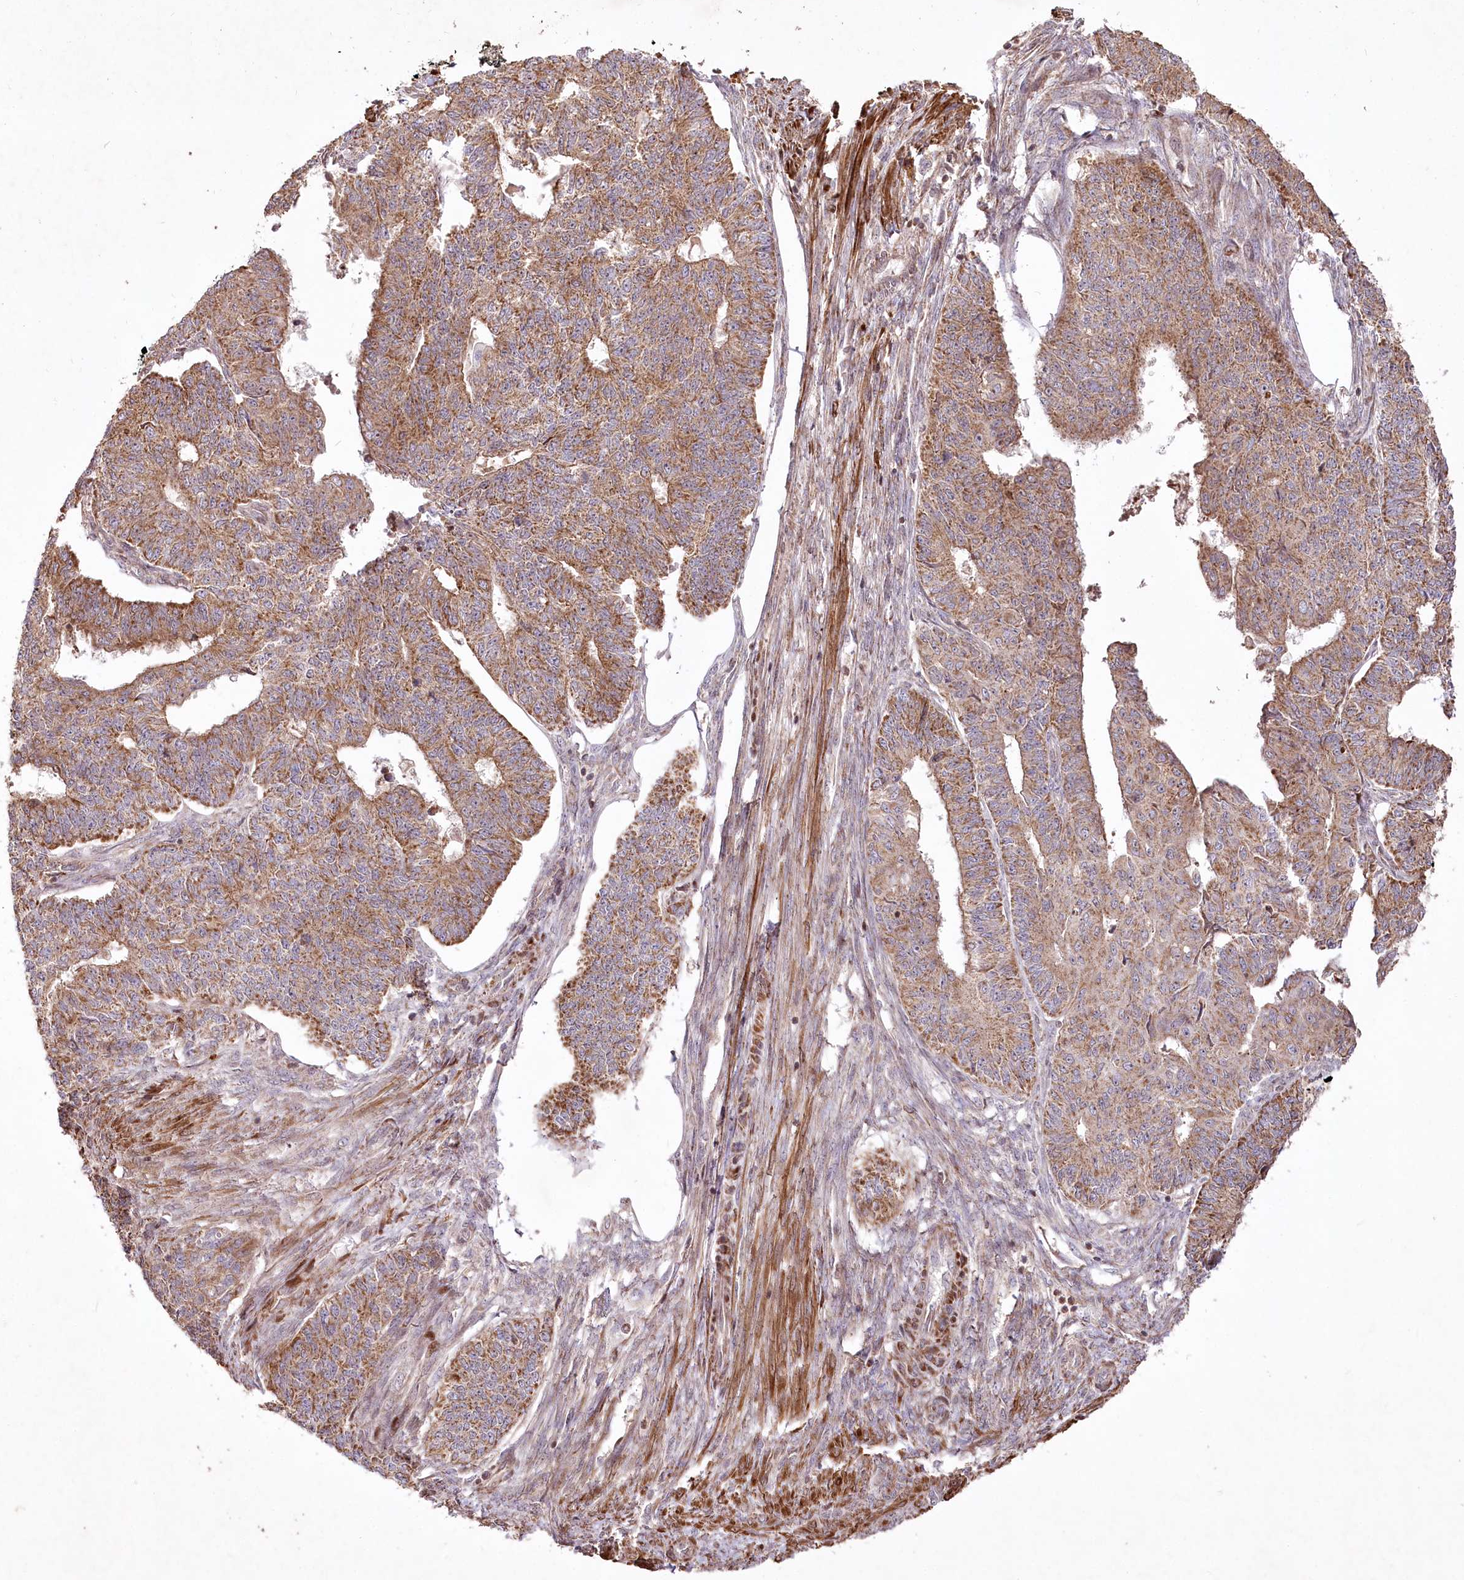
{"staining": {"intensity": "moderate", "quantity": ">75%", "location": "cytoplasmic/membranous"}, "tissue": "endometrial cancer", "cell_type": "Tumor cells", "image_type": "cancer", "snomed": [{"axis": "morphology", "description": "Adenocarcinoma, NOS"}, {"axis": "topography", "description": "Endometrium"}], "caption": "A histopathology image of human adenocarcinoma (endometrial) stained for a protein demonstrates moderate cytoplasmic/membranous brown staining in tumor cells. The staining was performed using DAB (3,3'-diaminobenzidine) to visualize the protein expression in brown, while the nuclei were stained in blue with hematoxylin (Magnification: 20x).", "gene": "PSTK", "patient": {"sex": "female", "age": 32}}